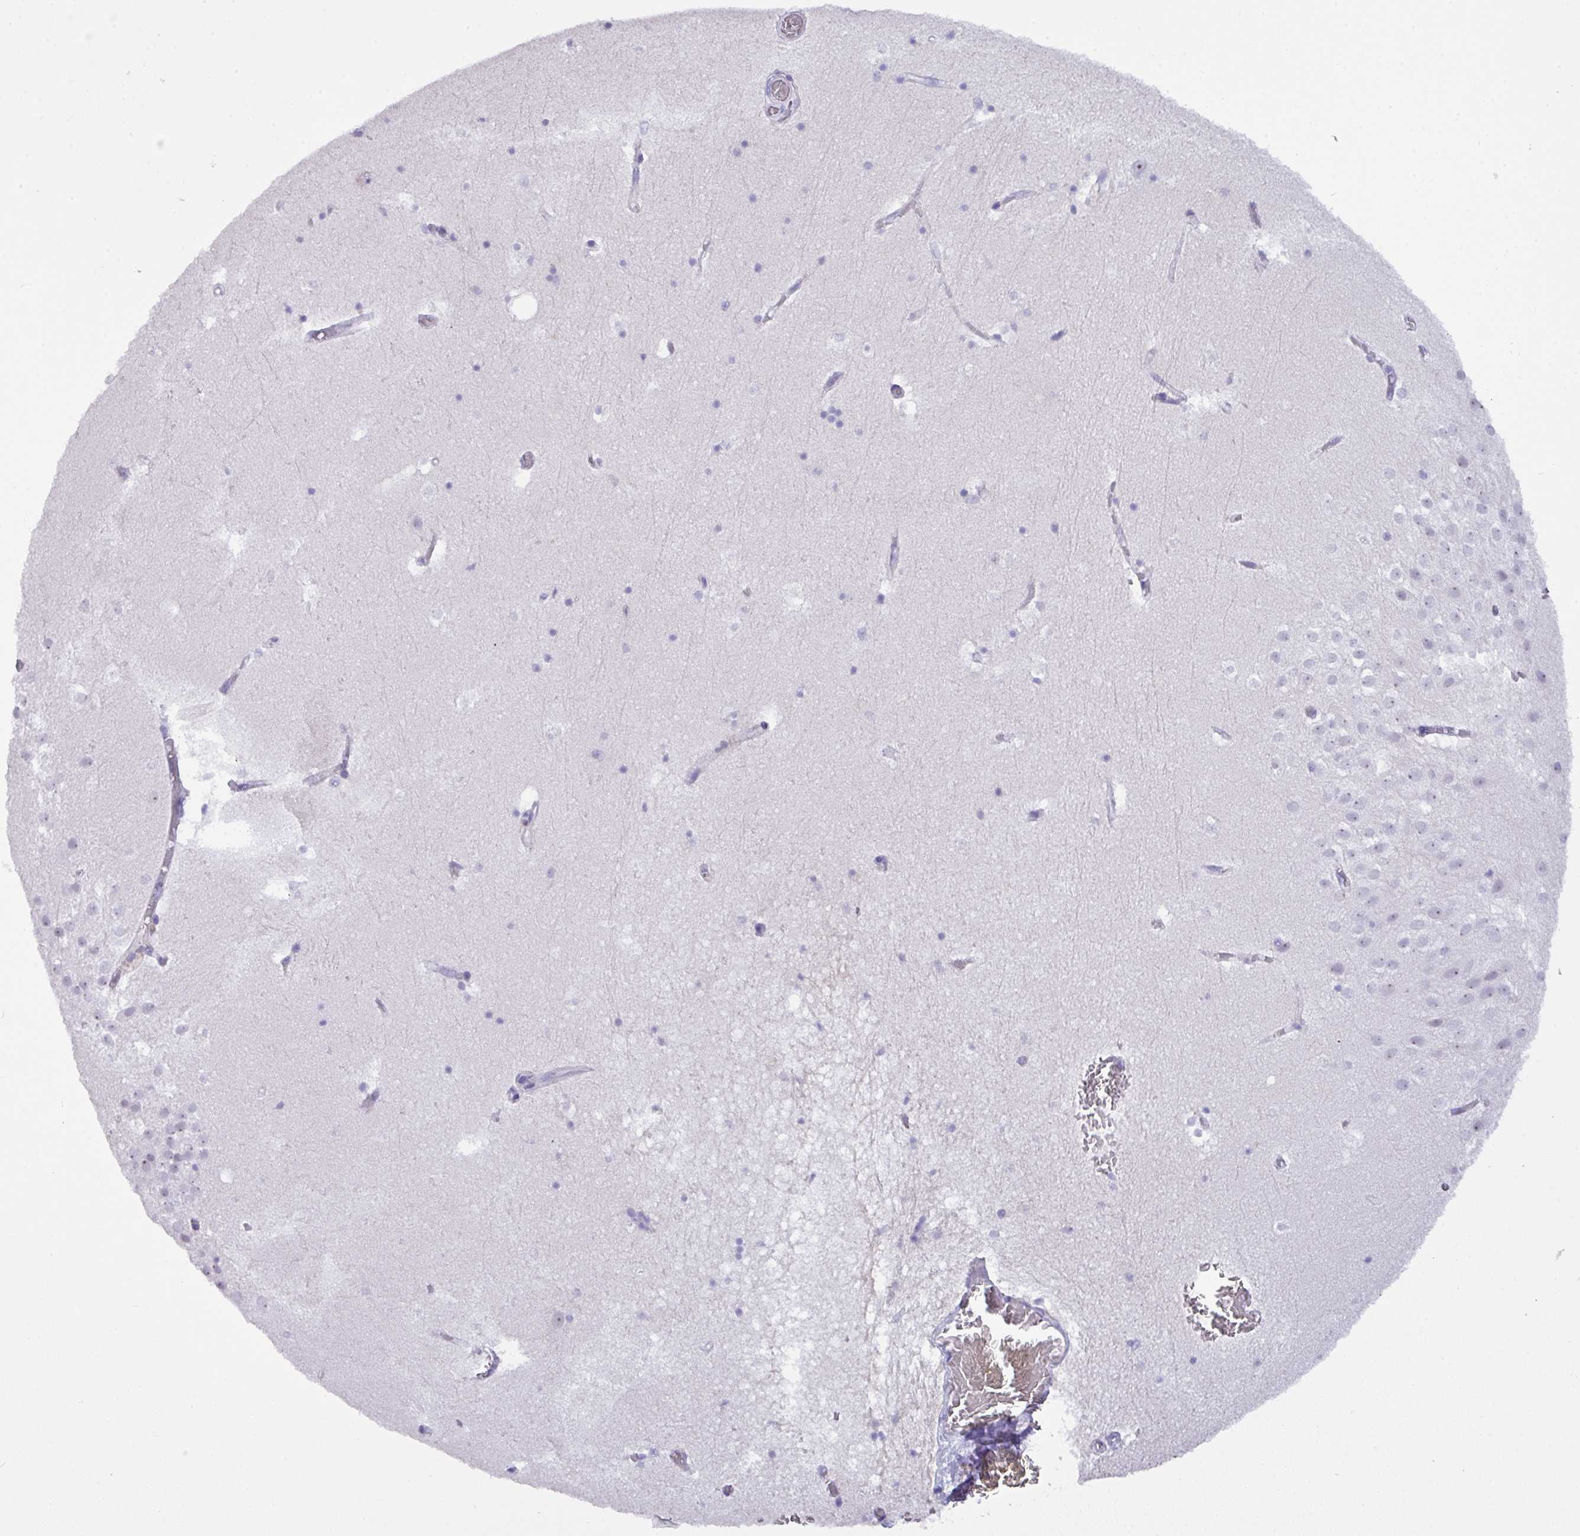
{"staining": {"intensity": "negative", "quantity": "none", "location": "none"}, "tissue": "hippocampus", "cell_type": "Glial cells", "image_type": "normal", "snomed": [{"axis": "morphology", "description": "Normal tissue, NOS"}, {"axis": "topography", "description": "Hippocampus"}], "caption": "Immunohistochemistry photomicrograph of benign hippocampus: human hippocampus stained with DAB reveals no significant protein expression in glial cells. (Stains: DAB immunohistochemistry with hematoxylin counter stain, Microscopy: brightfield microscopy at high magnification).", "gene": "MRM2", "patient": {"sex": "female", "age": 52}}